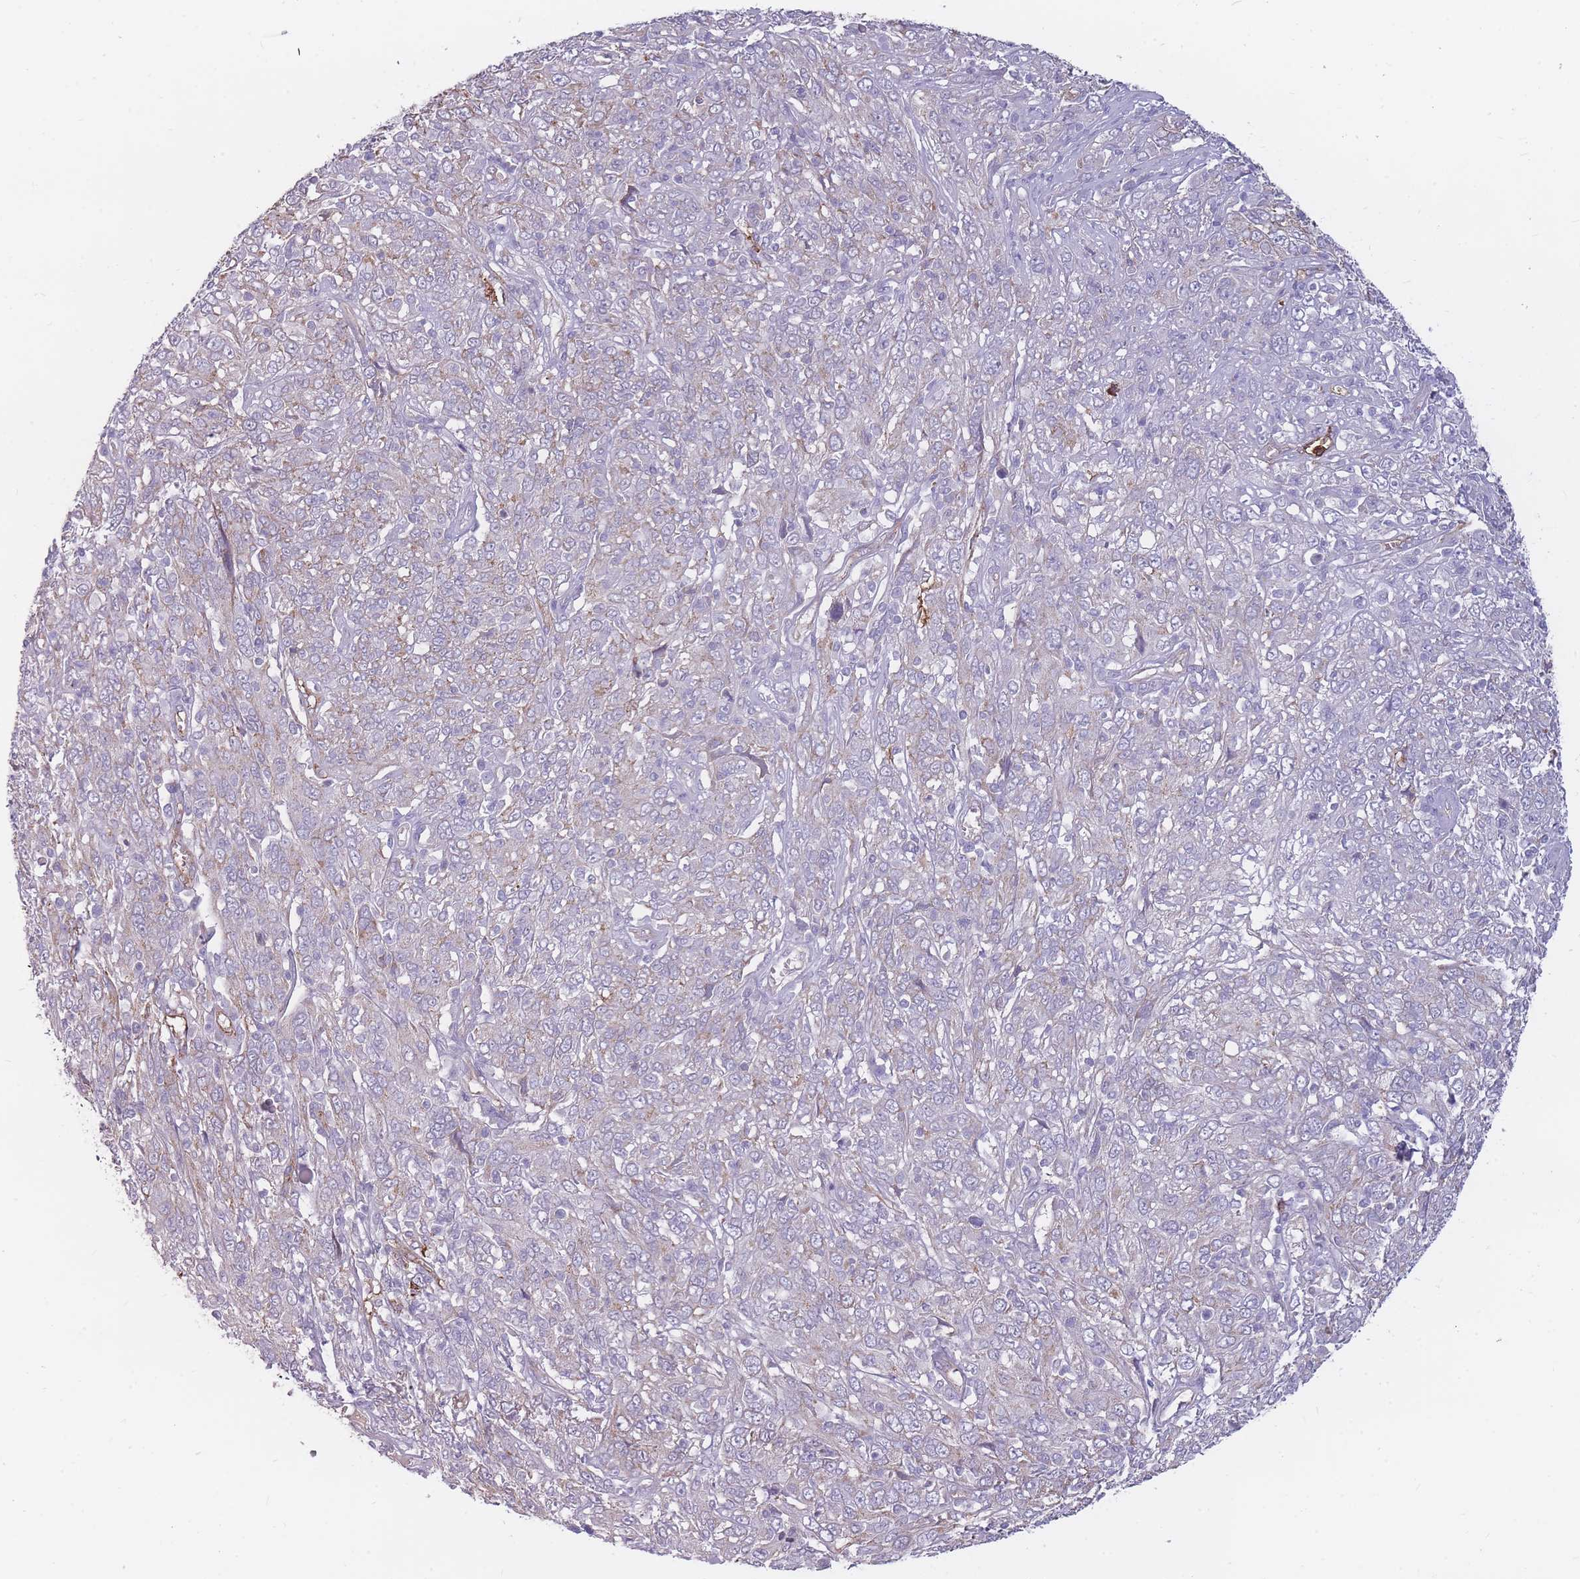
{"staining": {"intensity": "negative", "quantity": "none", "location": "none"}, "tissue": "cervical cancer", "cell_type": "Tumor cells", "image_type": "cancer", "snomed": [{"axis": "morphology", "description": "Squamous cell carcinoma, NOS"}, {"axis": "topography", "description": "Cervix"}], "caption": "A high-resolution micrograph shows IHC staining of cervical cancer, which demonstrates no significant expression in tumor cells. (DAB (3,3'-diaminobenzidine) immunohistochemistry visualized using brightfield microscopy, high magnification).", "gene": "GNA11", "patient": {"sex": "female", "age": 46}}